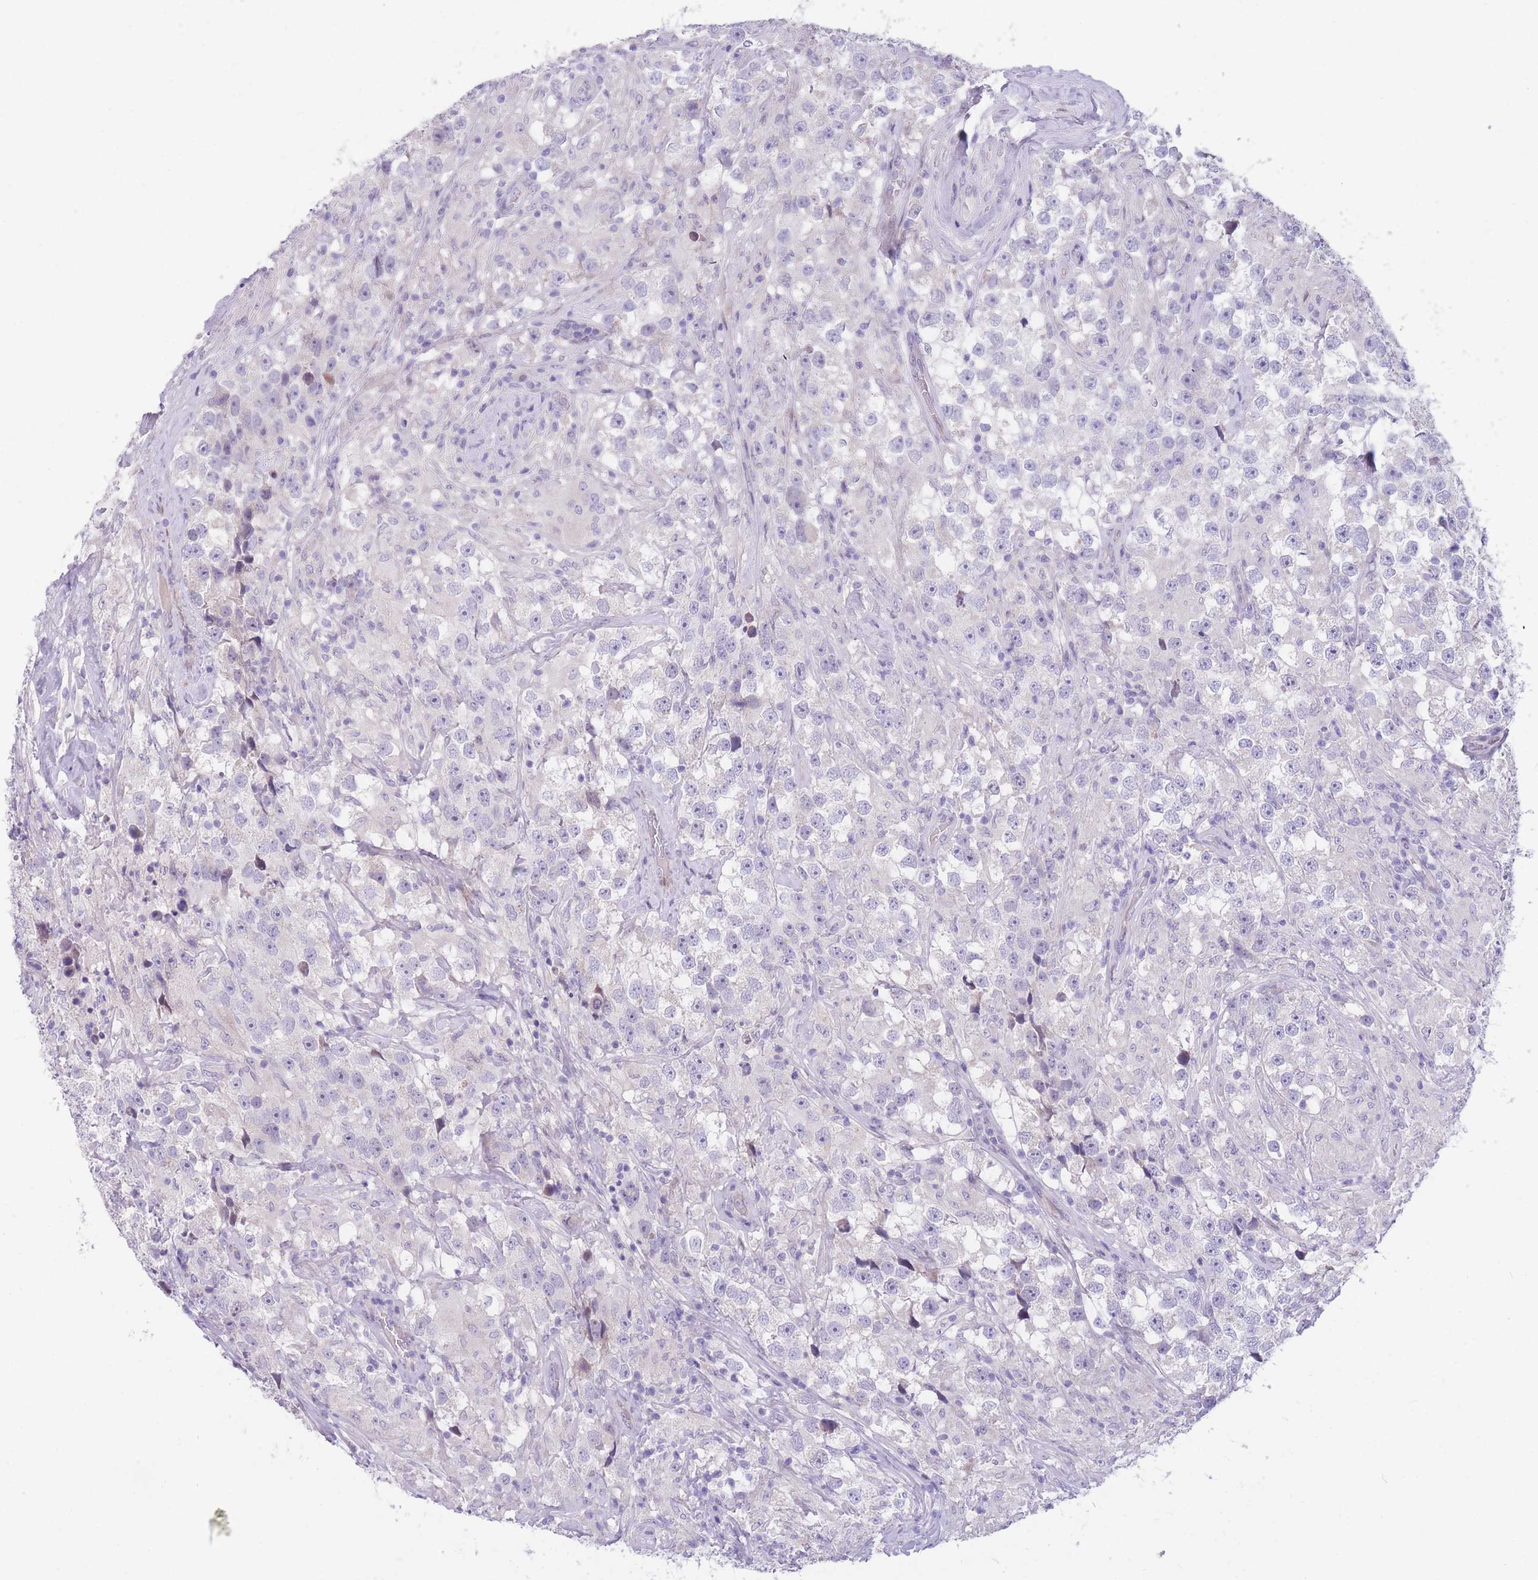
{"staining": {"intensity": "negative", "quantity": "none", "location": "none"}, "tissue": "testis cancer", "cell_type": "Tumor cells", "image_type": "cancer", "snomed": [{"axis": "morphology", "description": "Seminoma, NOS"}, {"axis": "topography", "description": "Testis"}], "caption": "Tumor cells show no significant staining in testis cancer.", "gene": "SHCBP1", "patient": {"sex": "male", "age": 46}}